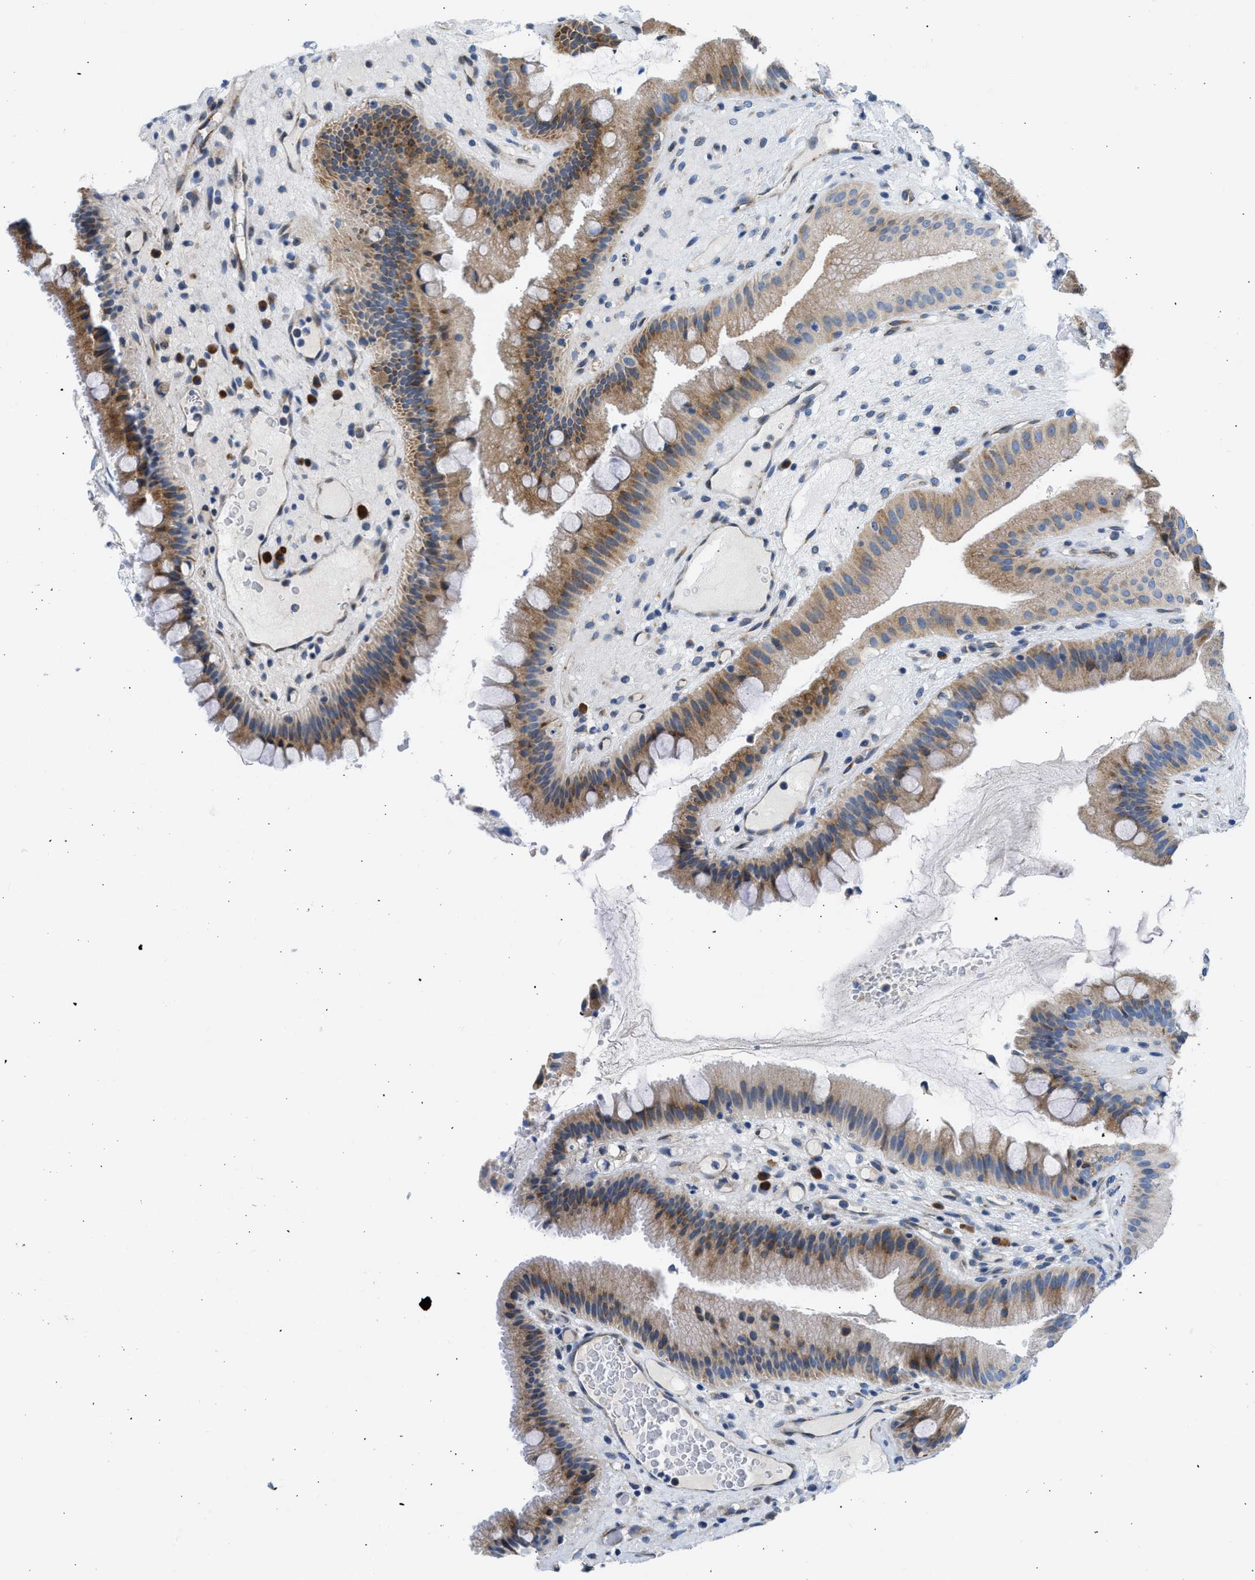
{"staining": {"intensity": "moderate", "quantity": ">75%", "location": "cytoplasmic/membranous"}, "tissue": "gallbladder", "cell_type": "Glandular cells", "image_type": "normal", "snomed": [{"axis": "morphology", "description": "Normal tissue, NOS"}, {"axis": "topography", "description": "Gallbladder"}], "caption": "This is a micrograph of immunohistochemistry (IHC) staining of normal gallbladder, which shows moderate expression in the cytoplasmic/membranous of glandular cells.", "gene": "CAMKK2", "patient": {"sex": "male", "age": 49}}